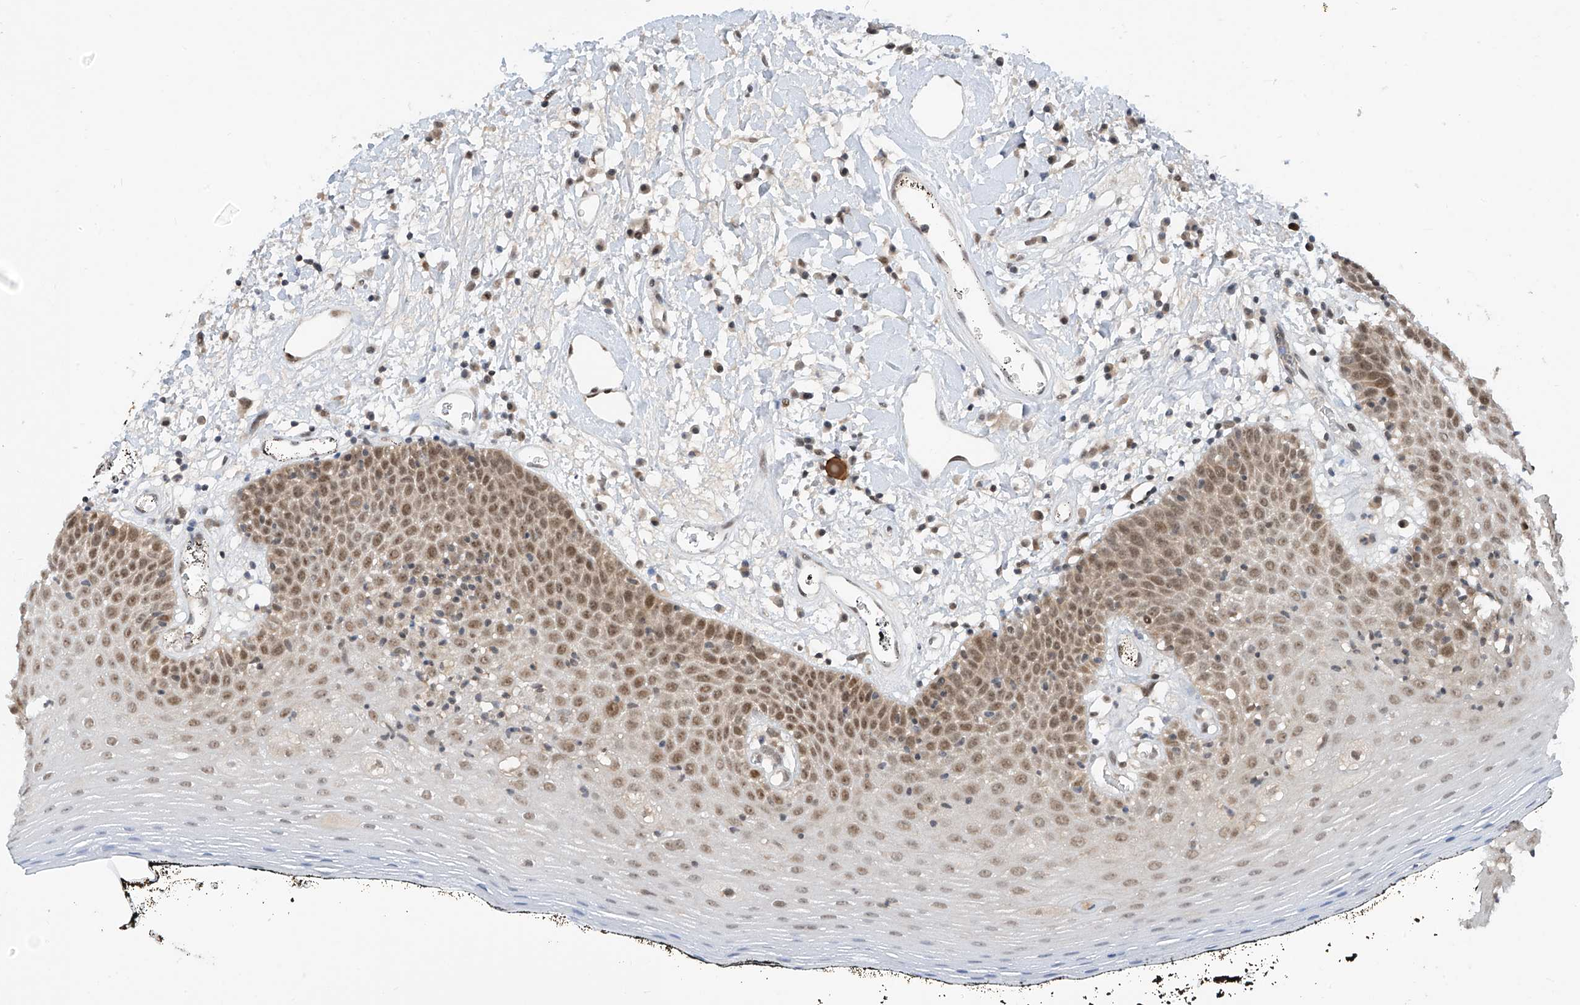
{"staining": {"intensity": "moderate", "quantity": ">75%", "location": "nuclear"}, "tissue": "oral mucosa", "cell_type": "Squamous epithelial cells", "image_type": "normal", "snomed": [{"axis": "morphology", "description": "Normal tissue, NOS"}, {"axis": "topography", "description": "Oral tissue"}], "caption": "Squamous epithelial cells demonstrate medium levels of moderate nuclear staining in approximately >75% of cells in unremarkable oral mucosa. (Stains: DAB (3,3'-diaminobenzidine) in brown, nuclei in blue, Microscopy: brightfield microscopy at high magnification).", "gene": "RPAIN", "patient": {"sex": "male", "age": 74}}